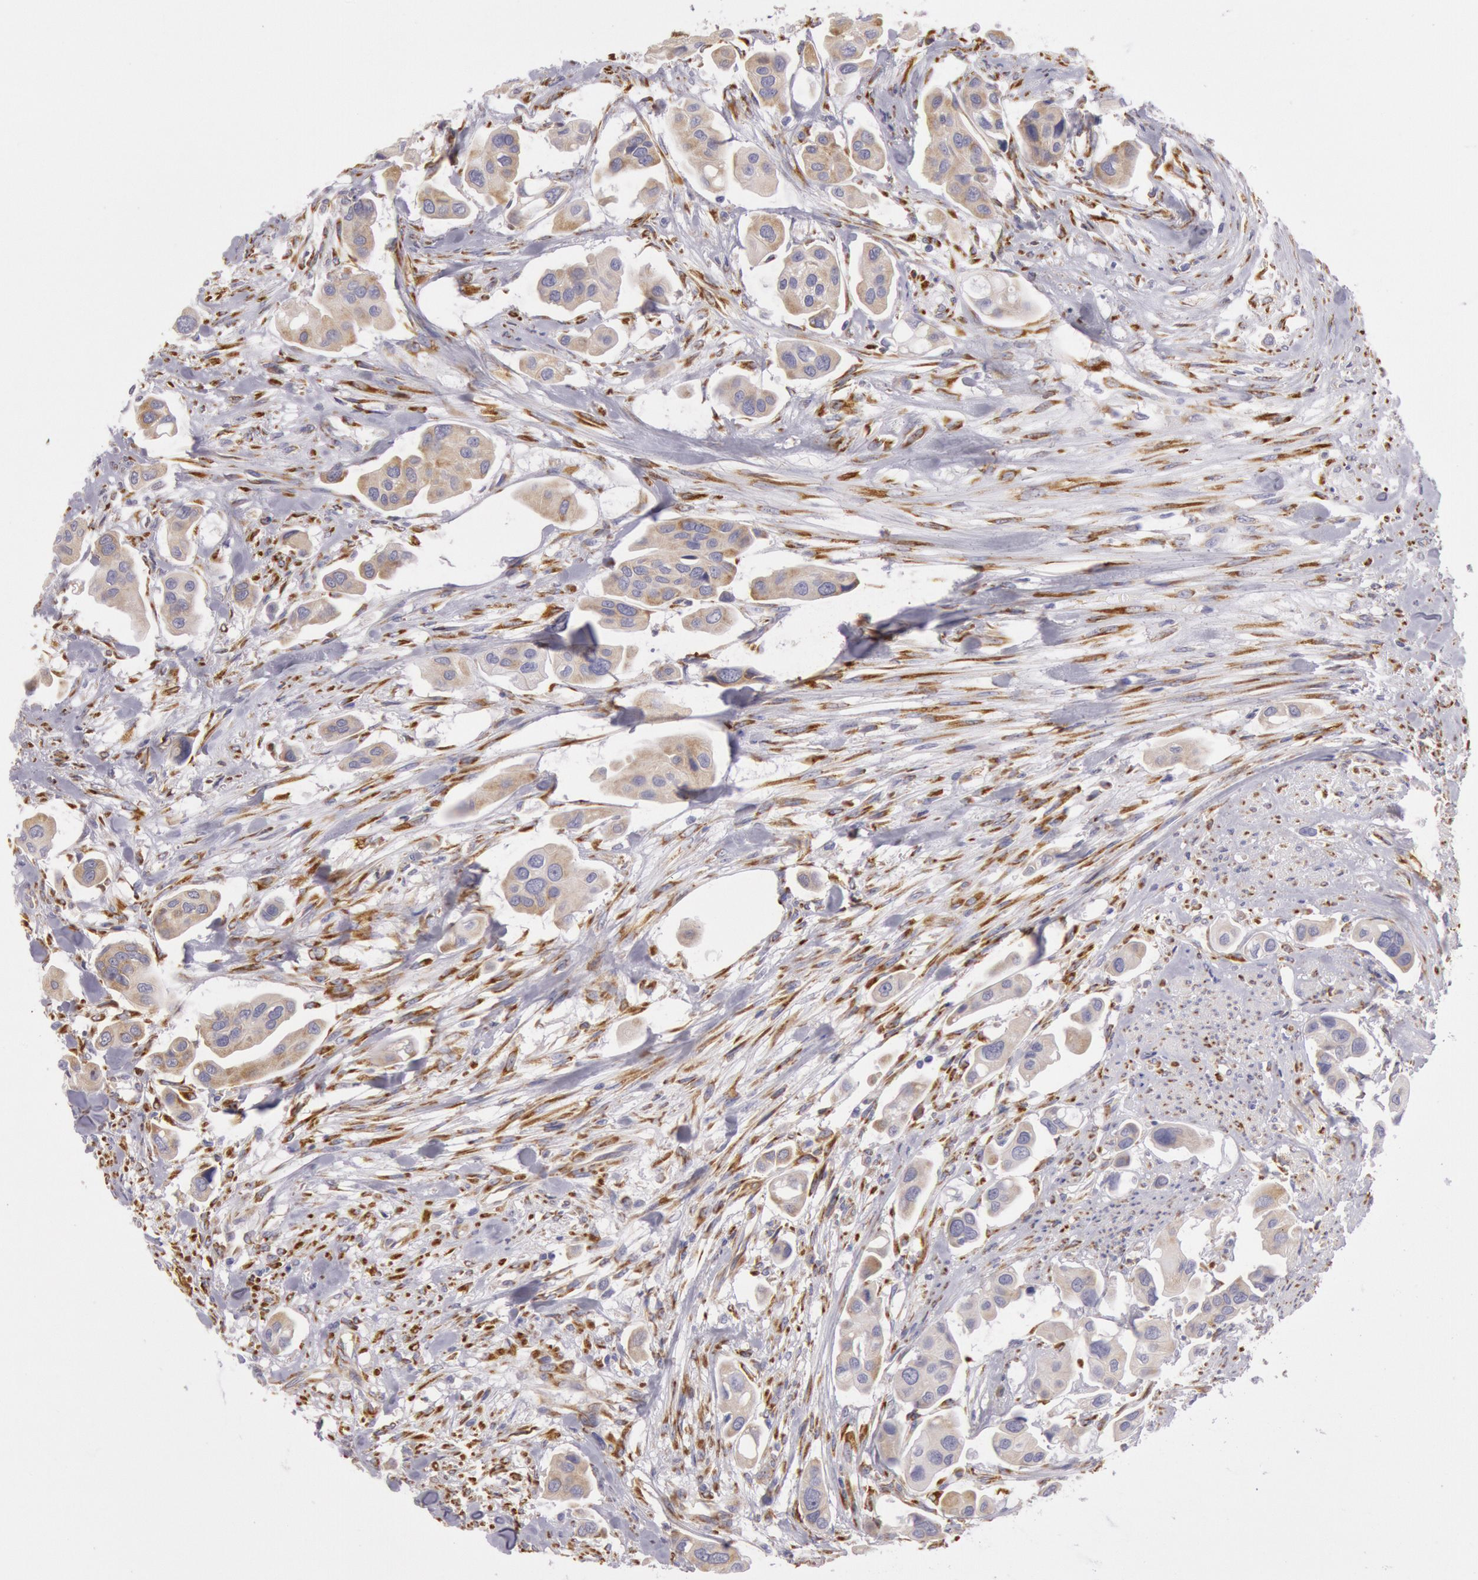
{"staining": {"intensity": "weak", "quantity": ">75%", "location": "cytoplasmic/membranous"}, "tissue": "urothelial cancer", "cell_type": "Tumor cells", "image_type": "cancer", "snomed": [{"axis": "morphology", "description": "Adenocarcinoma, NOS"}, {"axis": "topography", "description": "Urinary bladder"}], "caption": "Immunohistochemical staining of human adenocarcinoma displays low levels of weak cytoplasmic/membranous positivity in about >75% of tumor cells.", "gene": "CIDEB", "patient": {"sex": "male", "age": 61}}